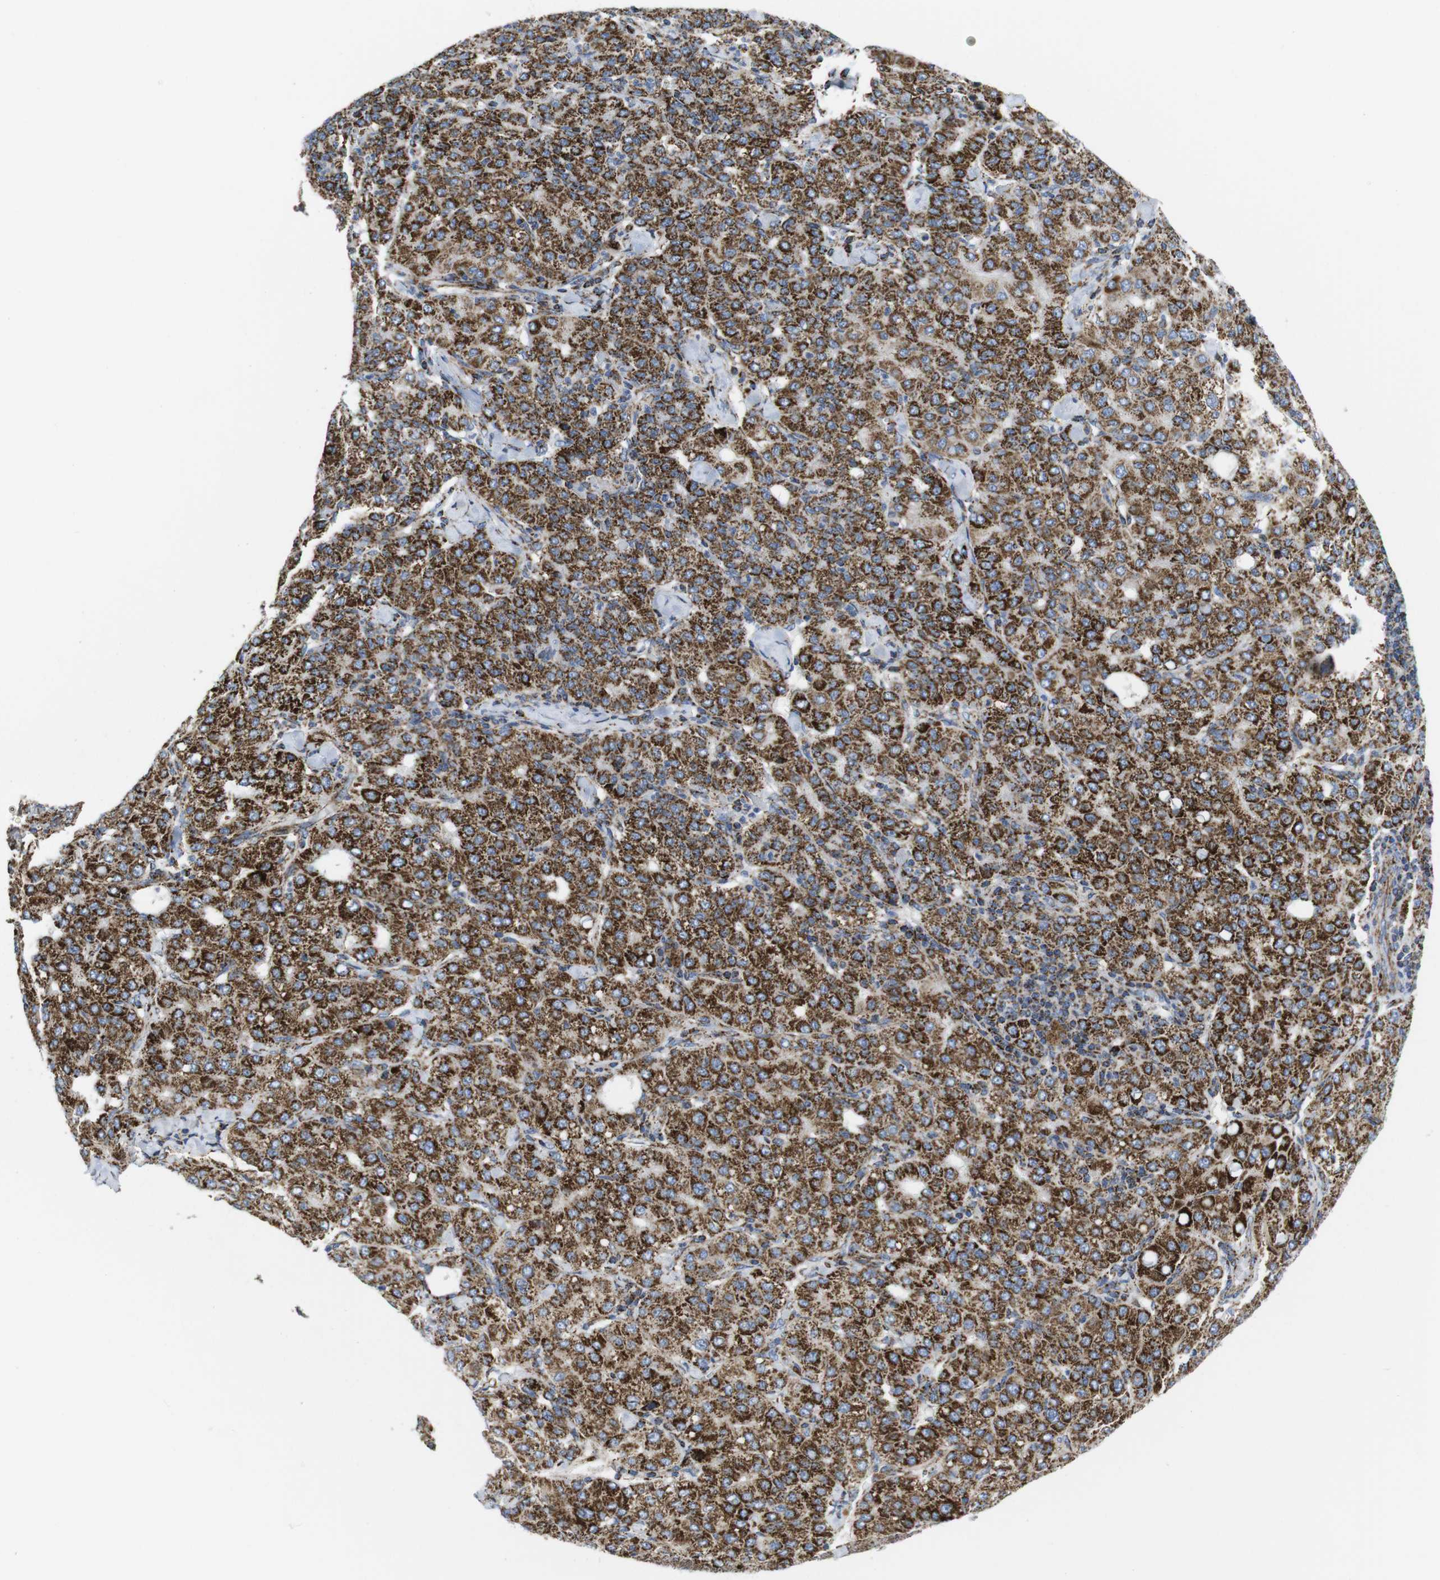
{"staining": {"intensity": "strong", "quantity": ">75%", "location": "cytoplasmic/membranous"}, "tissue": "liver cancer", "cell_type": "Tumor cells", "image_type": "cancer", "snomed": [{"axis": "morphology", "description": "Carcinoma, Hepatocellular, NOS"}, {"axis": "topography", "description": "Liver"}], "caption": "Immunohistochemistry (IHC) histopathology image of neoplastic tissue: human liver hepatocellular carcinoma stained using IHC displays high levels of strong protein expression localized specifically in the cytoplasmic/membranous of tumor cells, appearing as a cytoplasmic/membranous brown color.", "gene": "TMEM192", "patient": {"sex": "male", "age": 65}}